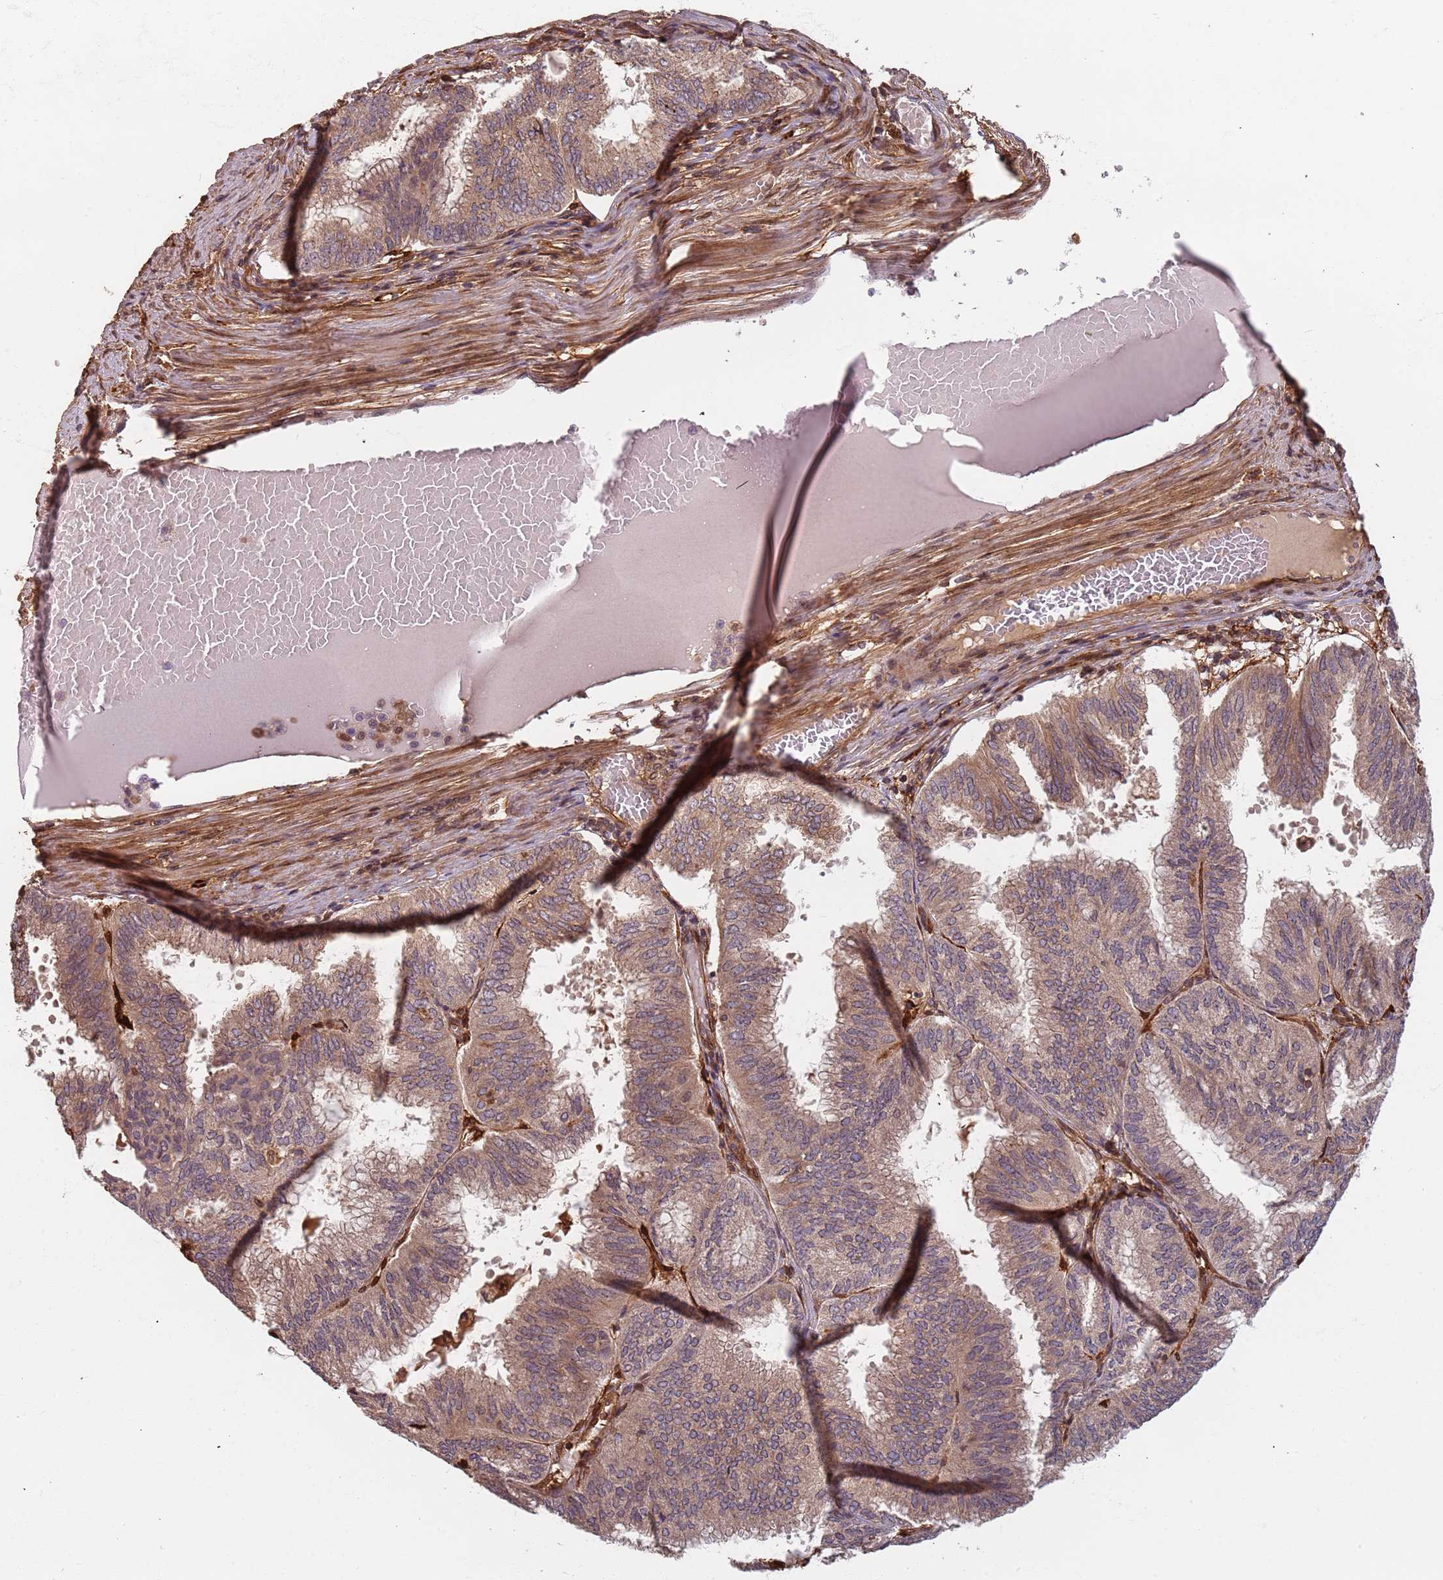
{"staining": {"intensity": "weak", "quantity": ">75%", "location": "cytoplasmic/membranous"}, "tissue": "endometrial cancer", "cell_type": "Tumor cells", "image_type": "cancer", "snomed": [{"axis": "morphology", "description": "Adenocarcinoma, NOS"}, {"axis": "topography", "description": "Endometrium"}], "caption": "Immunohistochemical staining of human adenocarcinoma (endometrial) reveals low levels of weak cytoplasmic/membranous staining in about >75% of tumor cells.", "gene": "SDCCAG8", "patient": {"sex": "female", "age": 49}}